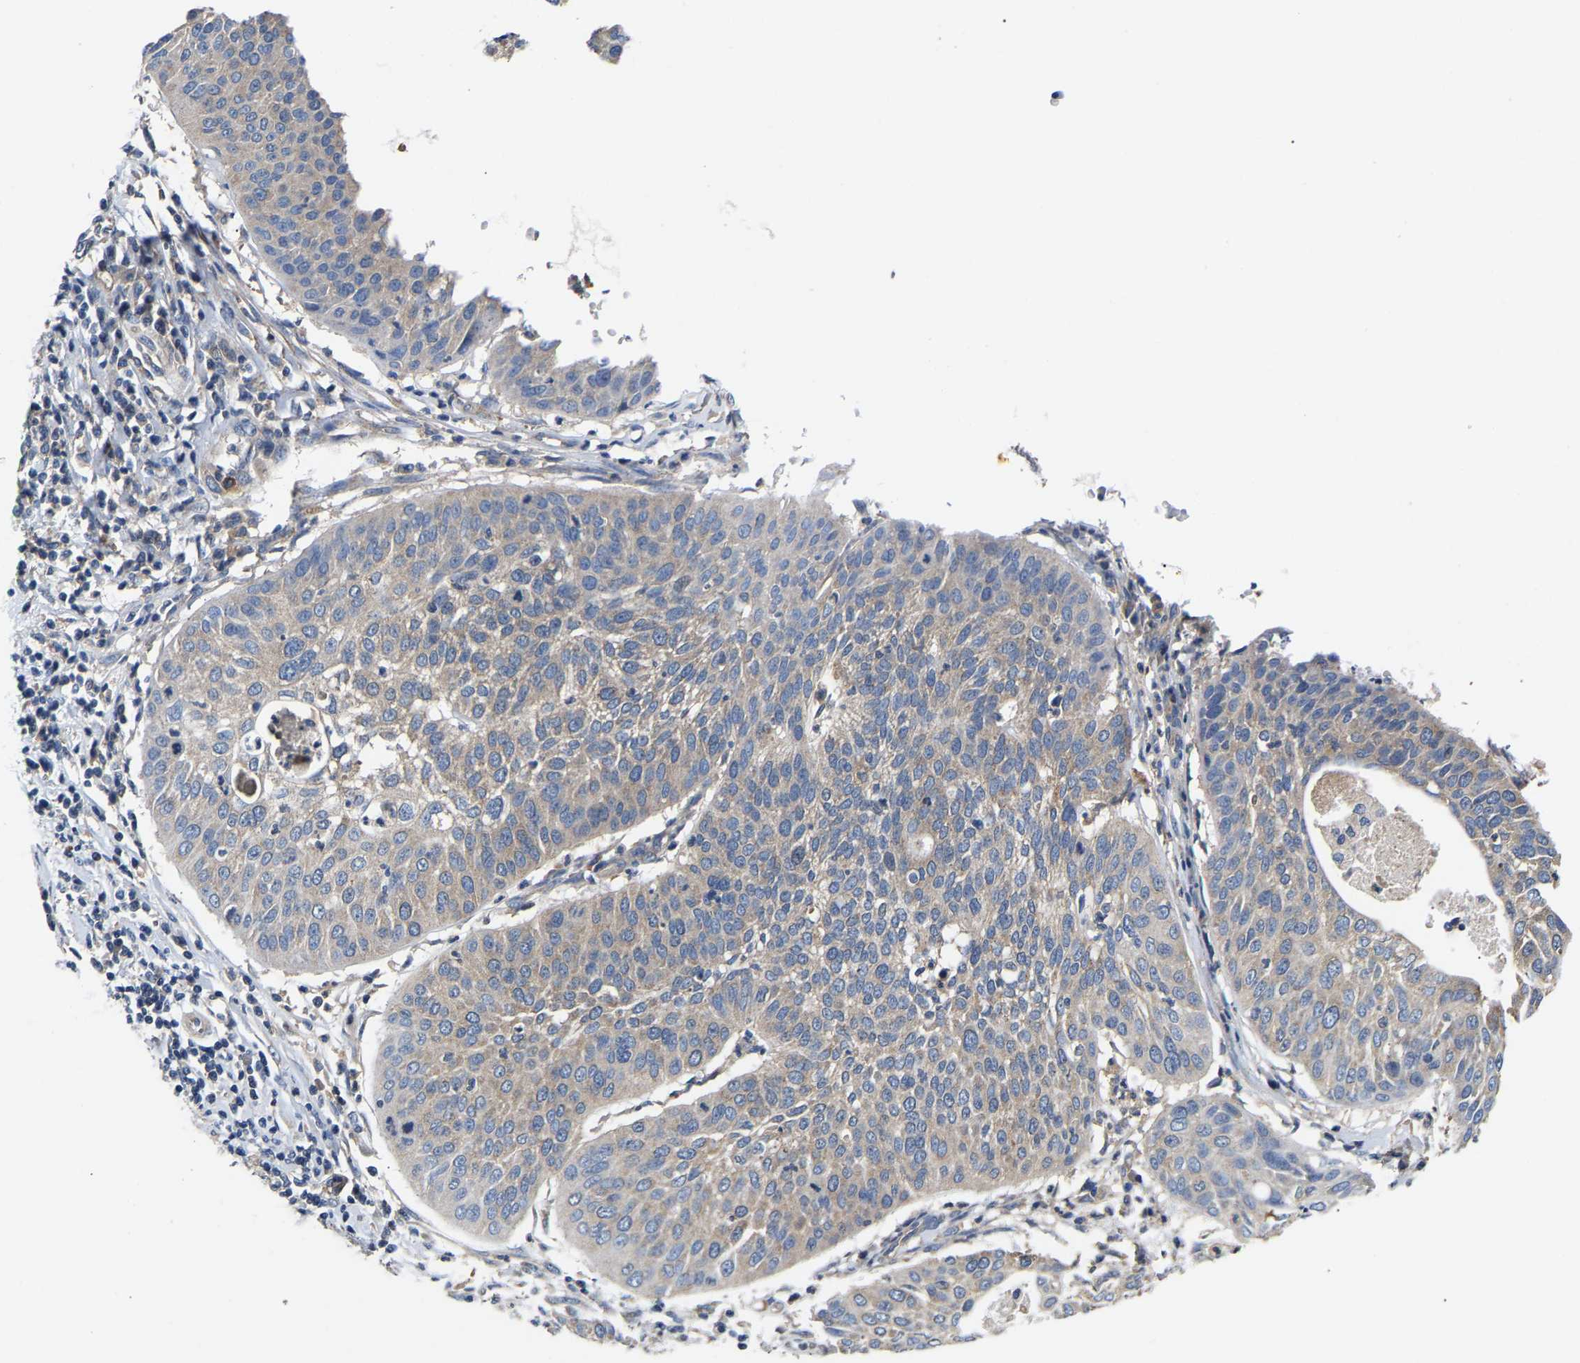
{"staining": {"intensity": "weak", "quantity": "<25%", "location": "cytoplasmic/membranous"}, "tissue": "cervical cancer", "cell_type": "Tumor cells", "image_type": "cancer", "snomed": [{"axis": "morphology", "description": "Normal tissue, NOS"}, {"axis": "morphology", "description": "Squamous cell carcinoma, NOS"}, {"axis": "topography", "description": "Cervix"}], "caption": "The photomicrograph exhibits no staining of tumor cells in cervical cancer (squamous cell carcinoma).", "gene": "AIMP2", "patient": {"sex": "female", "age": 39}}